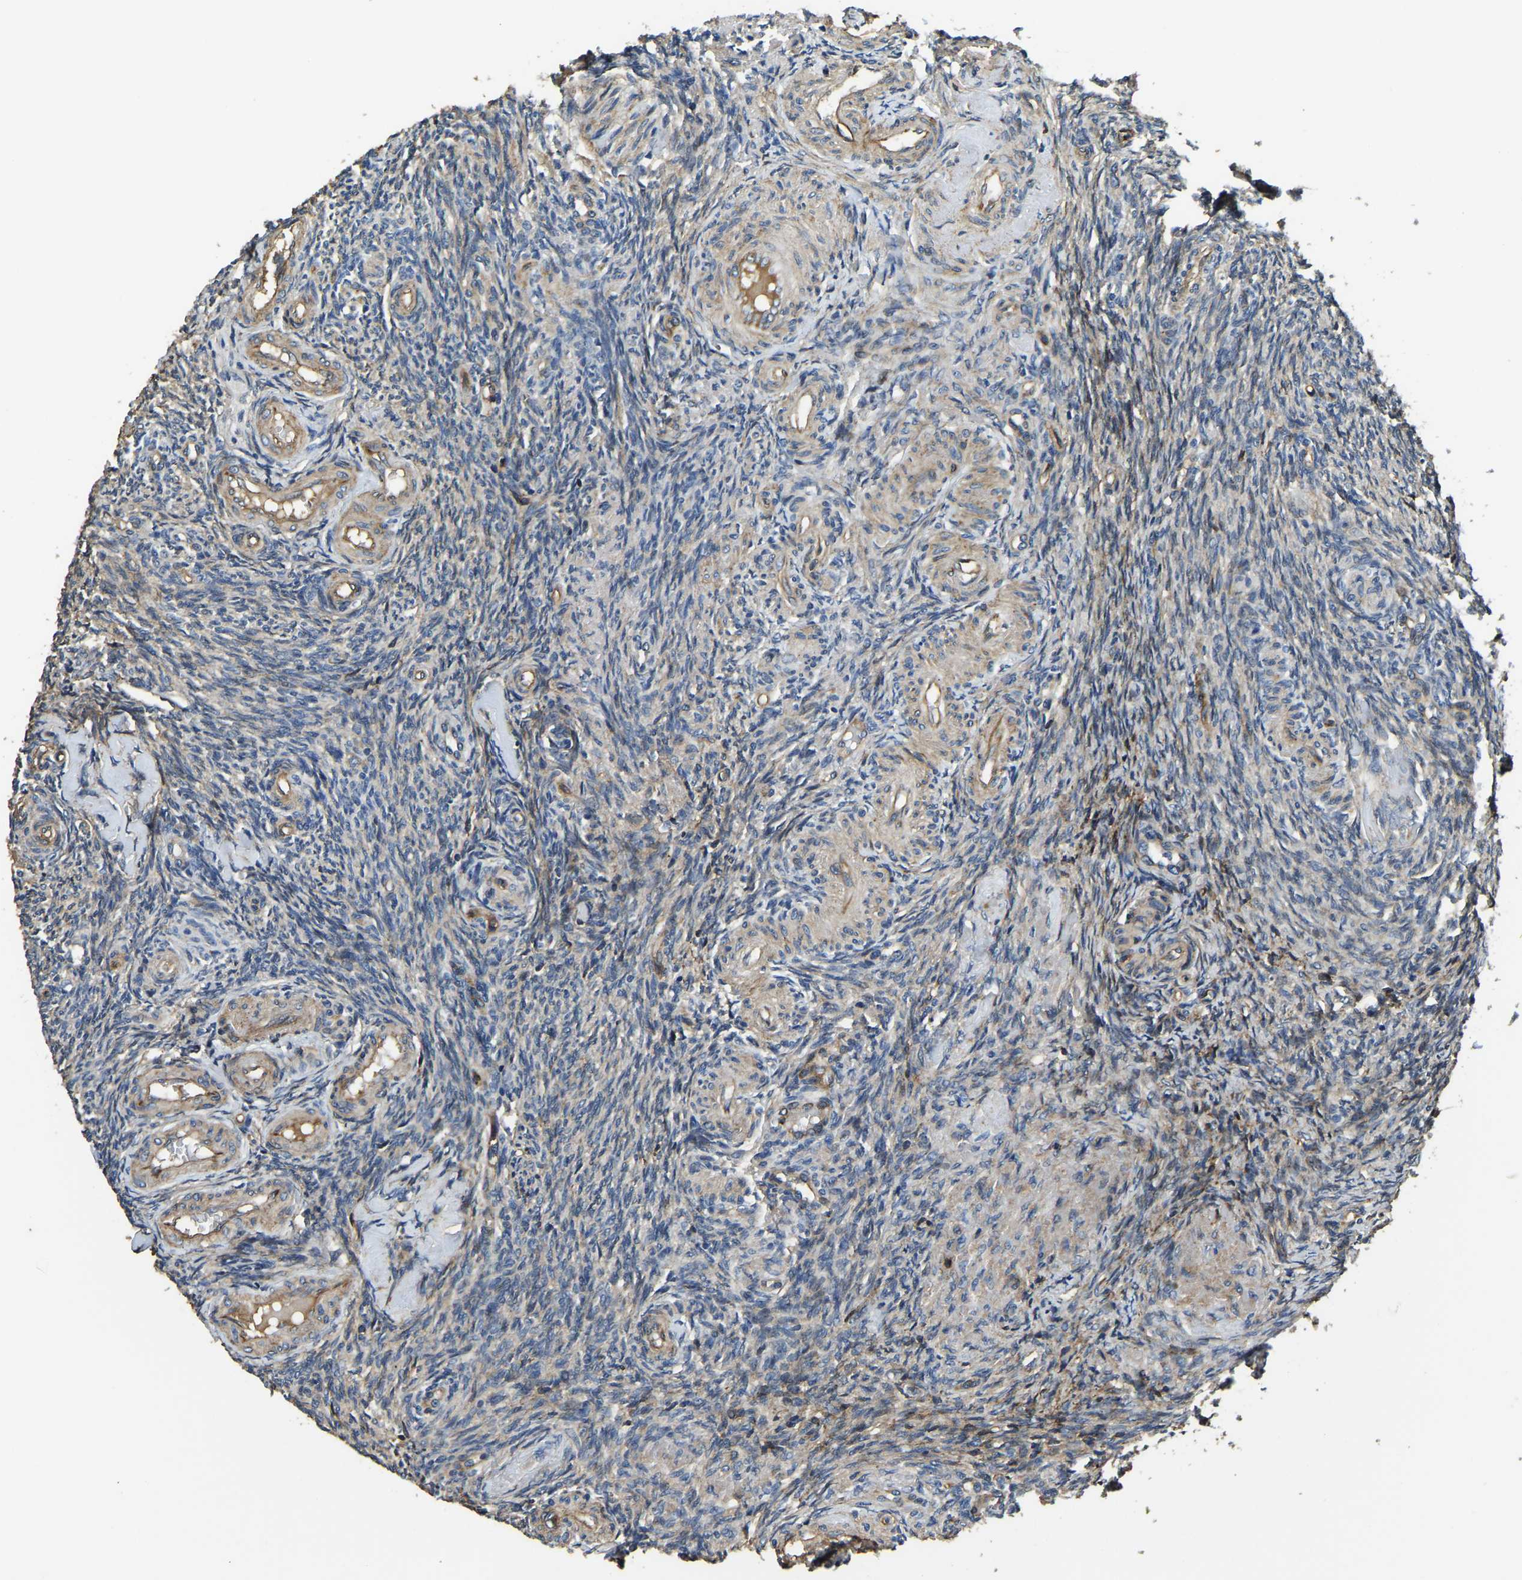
{"staining": {"intensity": "weak", "quantity": "25%-75%", "location": "cytoplasmic/membranous"}, "tissue": "ovary", "cell_type": "Ovarian stroma cells", "image_type": "normal", "snomed": [{"axis": "morphology", "description": "Normal tissue, NOS"}, {"axis": "topography", "description": "Ovary"}], "caption": "Ovary was stained to show a protein in brown. There is low levels of weak cytoplasmic/membranous staining in about 25%-75% of ovarian stroma cells. Nuclei are stained in blue.", "gene": "RNF39", "patient": {"sex": "female", "age": 41}}